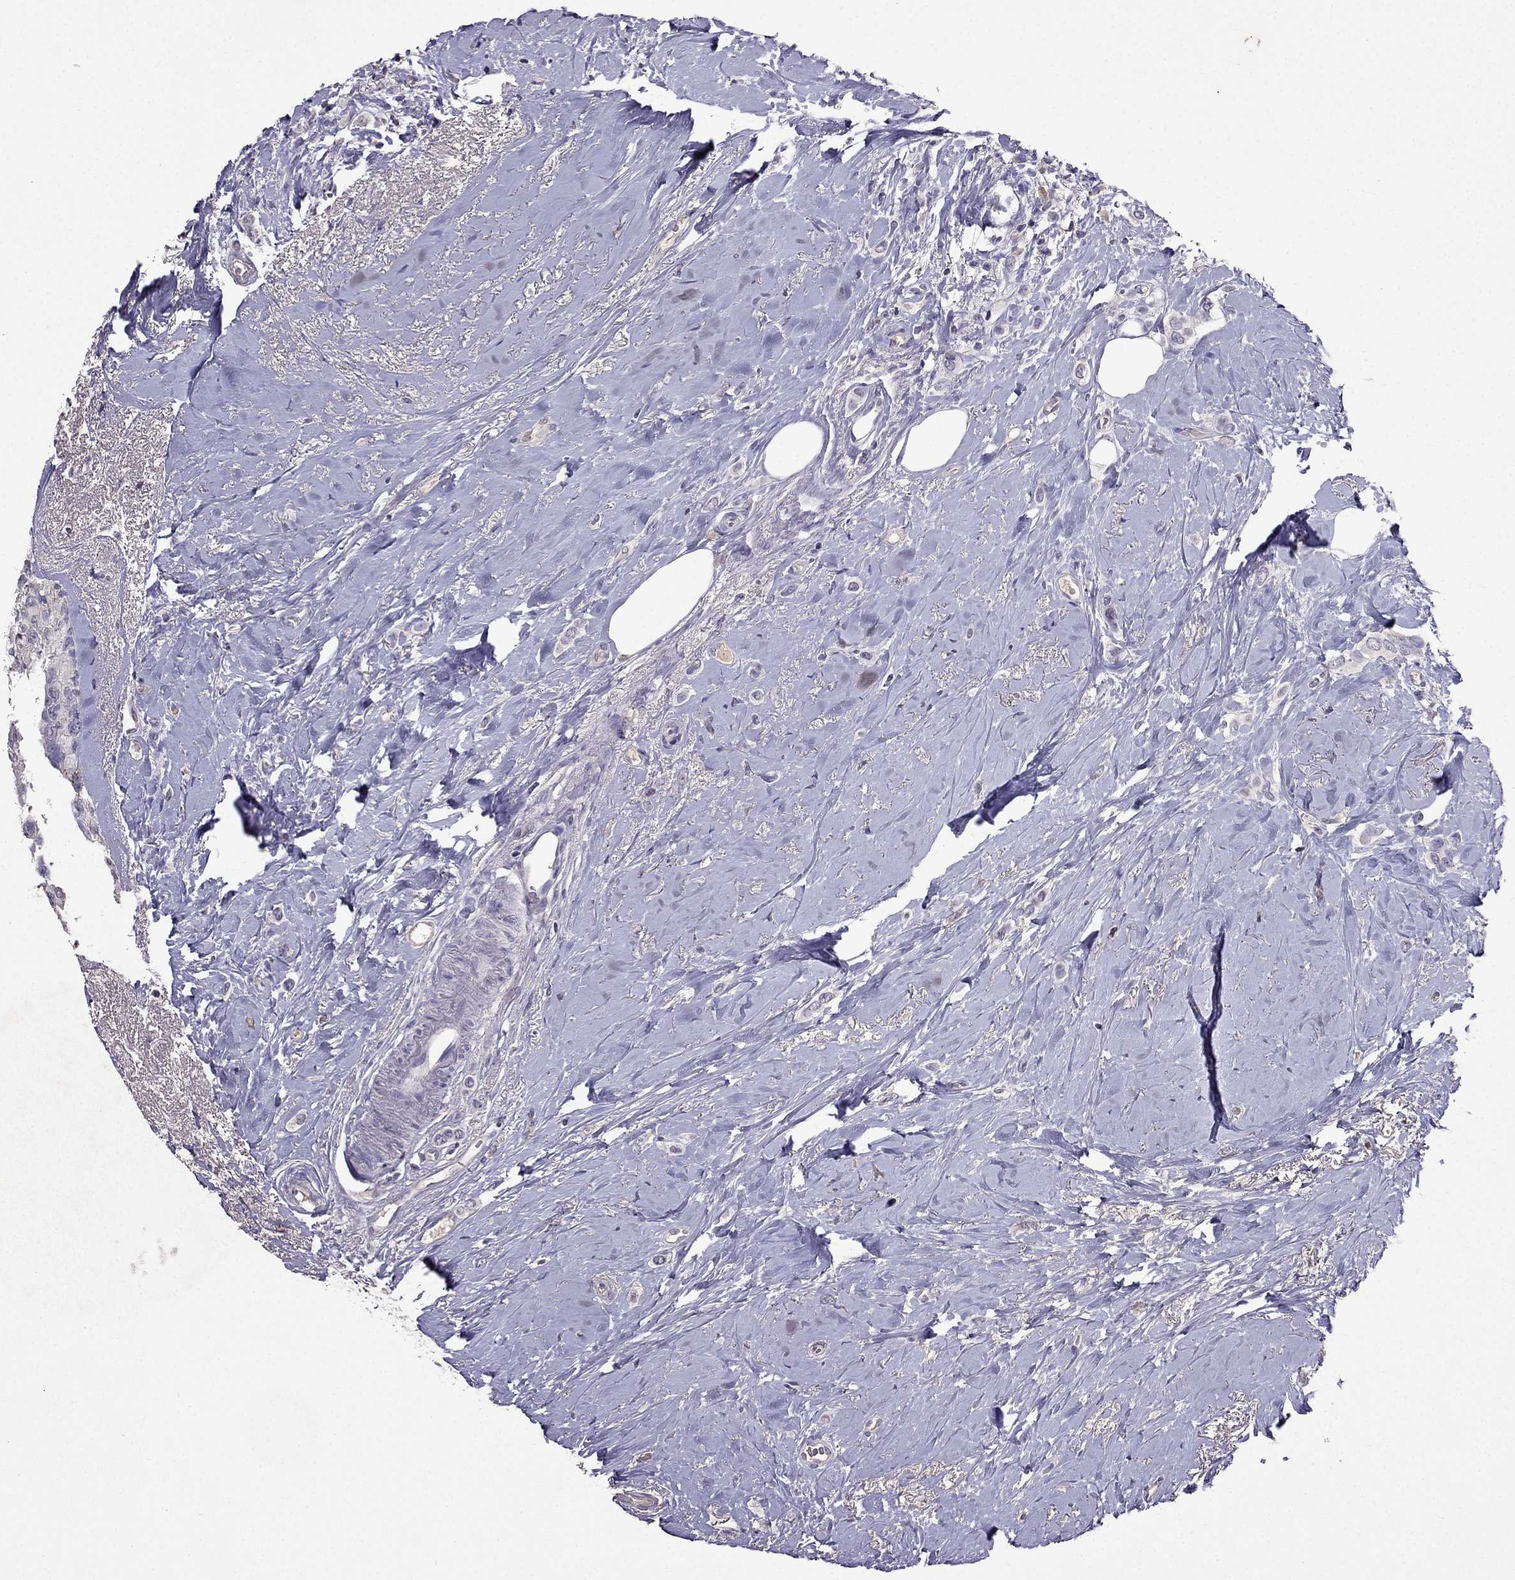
{"staining": {"intensity": "negative", "quantity": "none", "location": "none"}, "tissue": "breast cancer", "cell_type": "Tumor cells", "image_type": "cancer", "snomed": [{"axis": "morphology", "description": "Lobular carcinoma"}, {"axis": "topography", "description": "Breast"}], "caption": "The image shows no staining of tumor cells in lobular carcinoma (breast).", "gene": "RFLNB", "patient": {"sex": "female", "age": 66}}